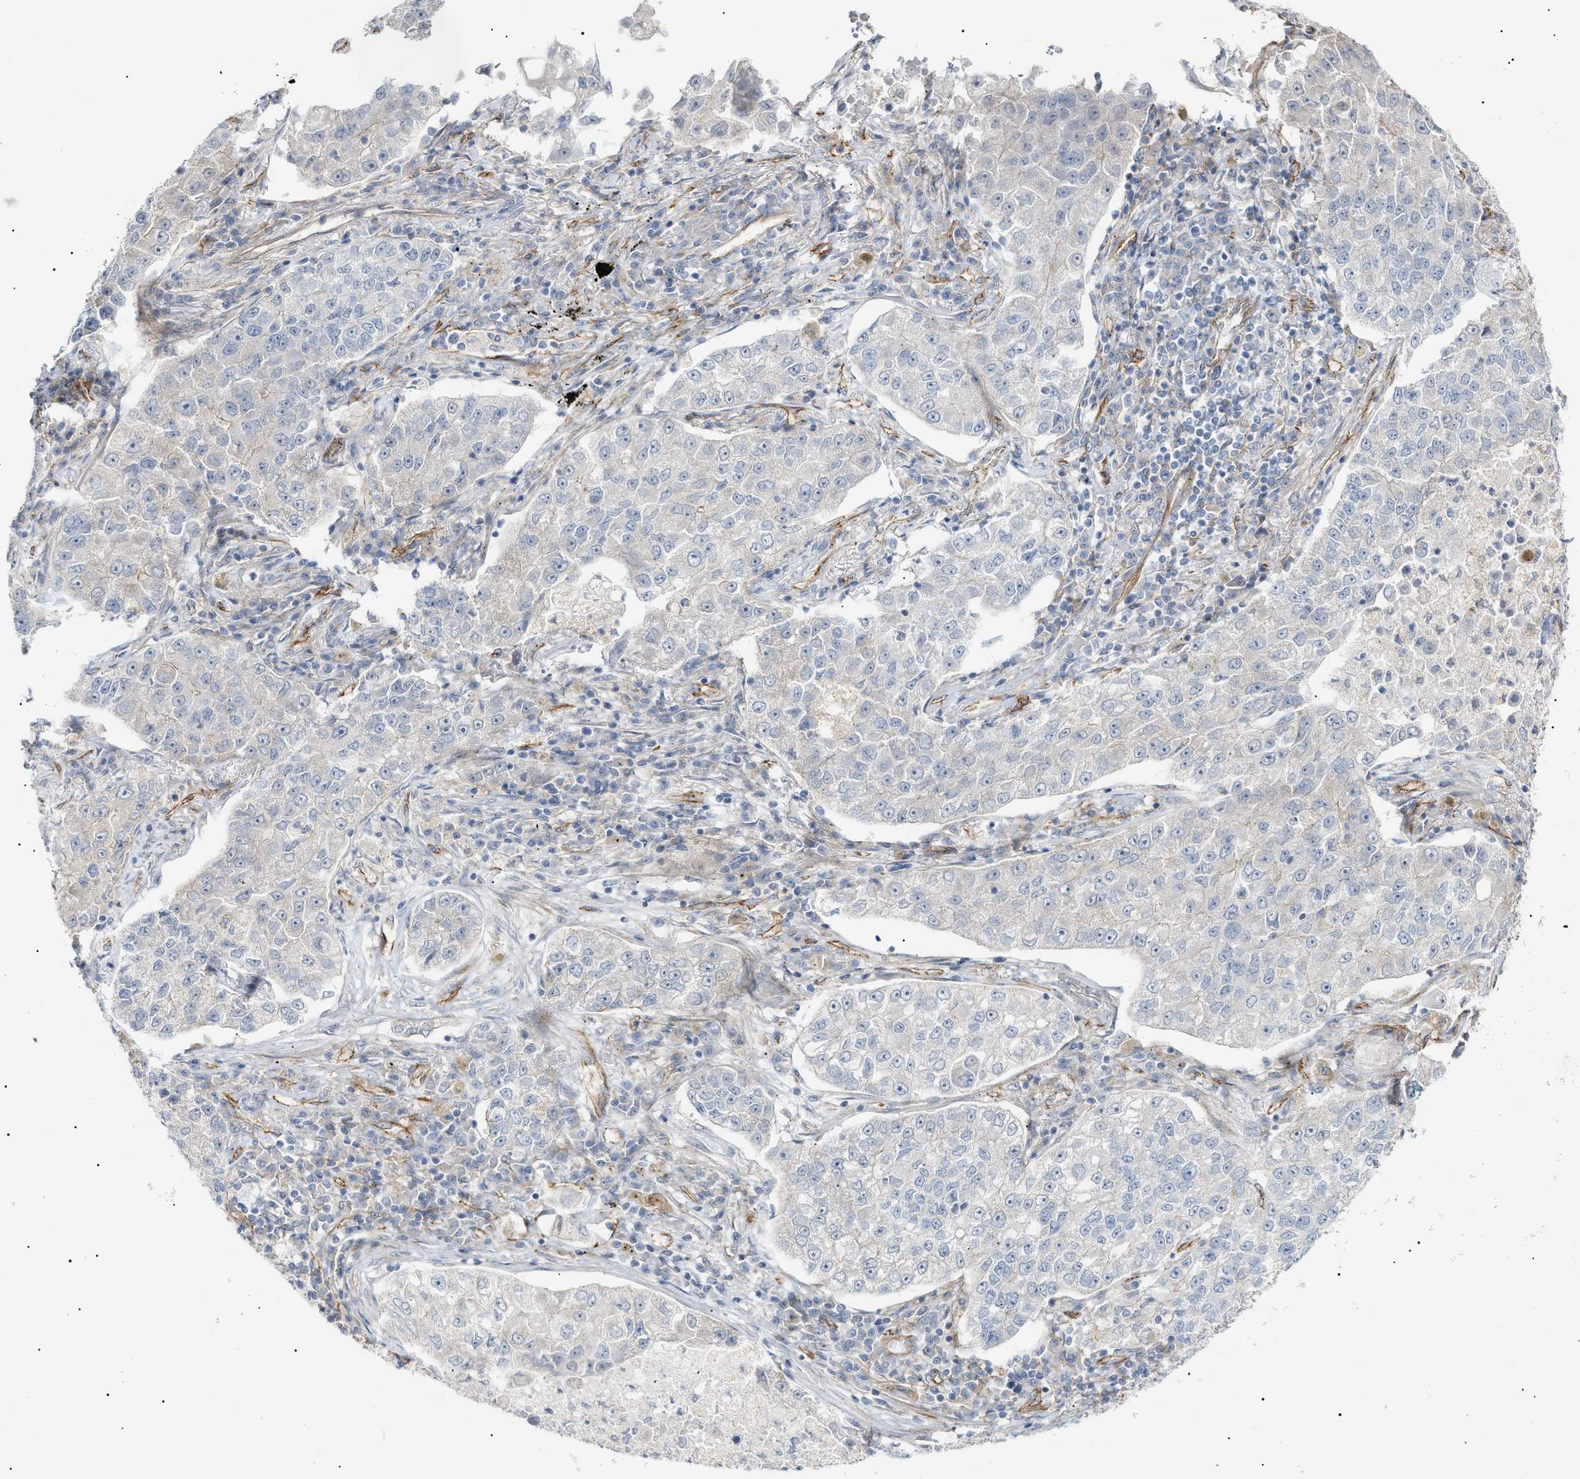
{"staining": {"intensity": "negative", "quantity": "none", "location": "none"}, "tissue": "lung cancer", "cell_type": "Tumor cells", "image_type": "cancer", "snomed": [{"axis": "morphology", "description": "Adenocarcinoma, NOS"}, {"axis": "topography", "description": "Lung"}], "caption": "Lung cancer (adenocarcinoma) stained for a protein using immunohistochemistry reveals no positivity tumor cells.", "gene": "ZFHX2", "patient": {"sex": "male", "age": 49}}